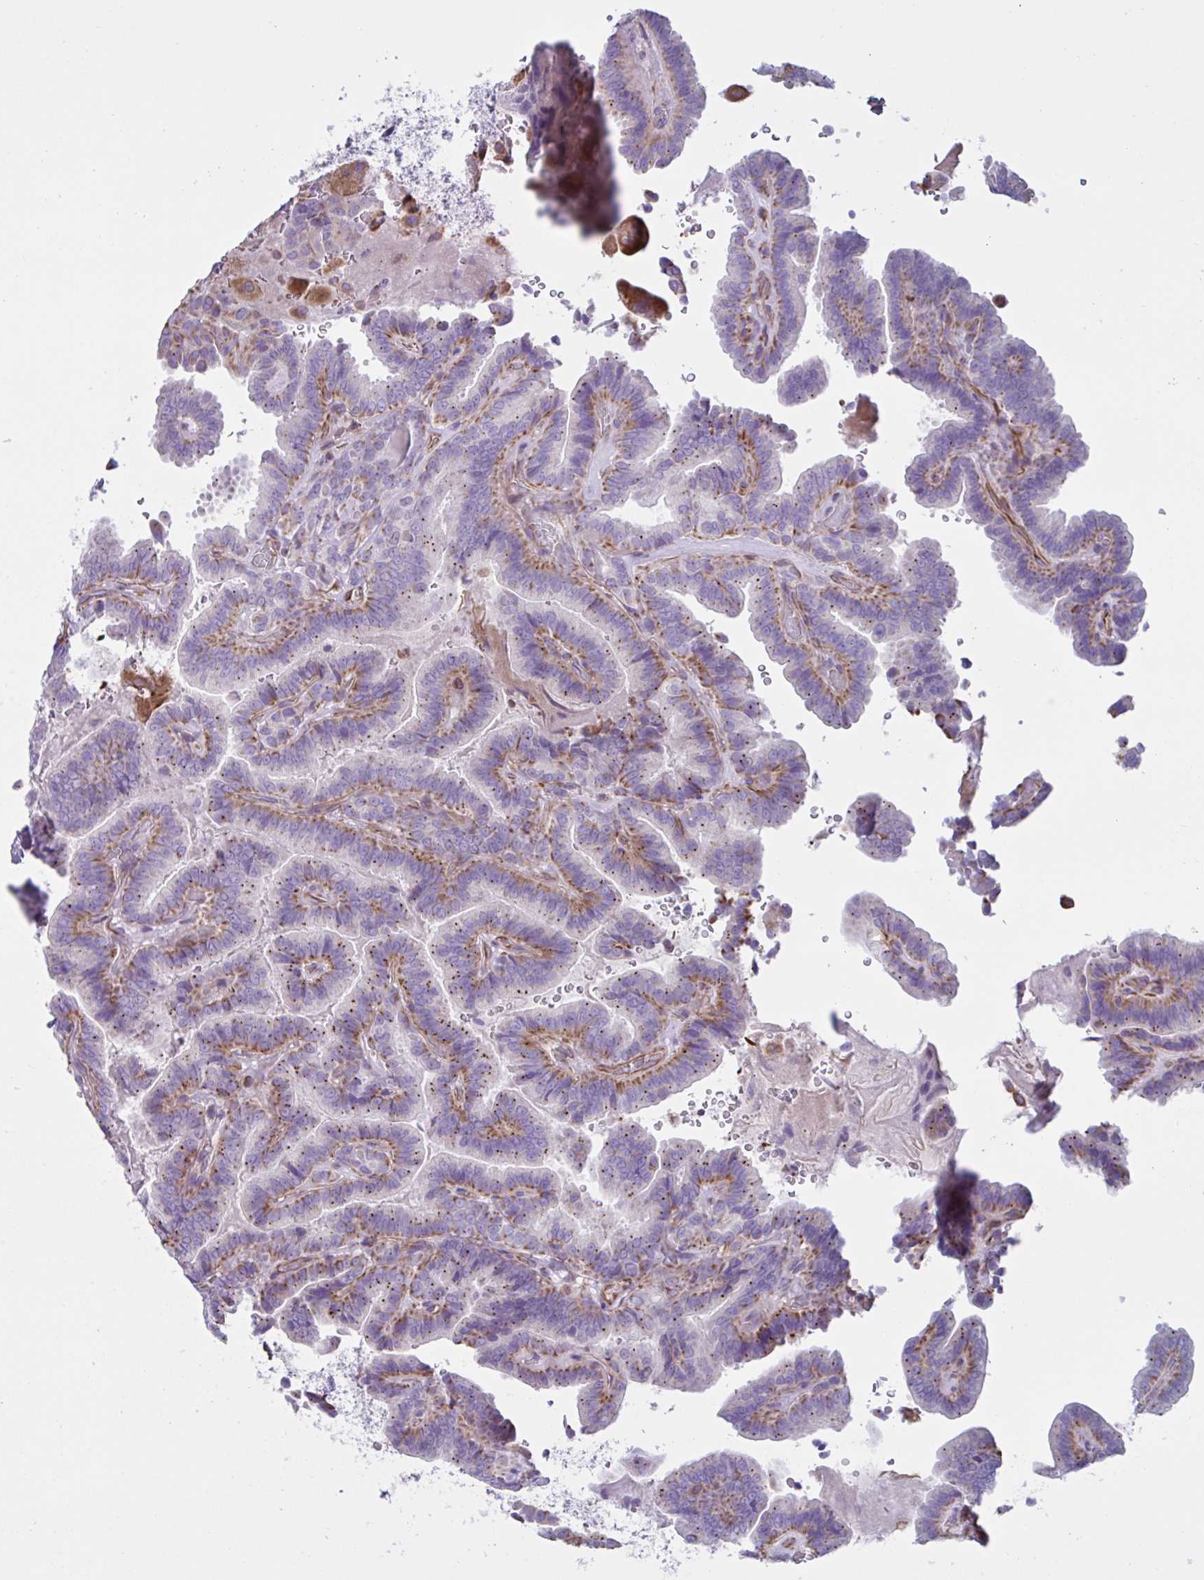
{"staining": {"intensity": "moderate", "quantity": ">75%", "location": "cytoplasmic/membranous"}, "tissue": "thyroid cancer", "cell_type": "Tumor cells", "image_type": "cancer", "snomed": [{"axis": "morphology", "description": "Papillary adenocarcinoma, NOS"}, {"axis": "topography", "description": "Thyroid gland"}], "caption": "Immunohistochemistry (IHC) histopathology image of neoplastic tissue: human papillary adenocarcinoma (thyroid) stained using immunohistochemistry (IHC) reveals medium levels of moderate protein expression localized specifically in the cytoplasmic/membranous of tumor cells, appearing as a cytoplasmic/membranous brown color.", "gene": "TMEM86B", "patient": {"sex": "male", "age": 61}}